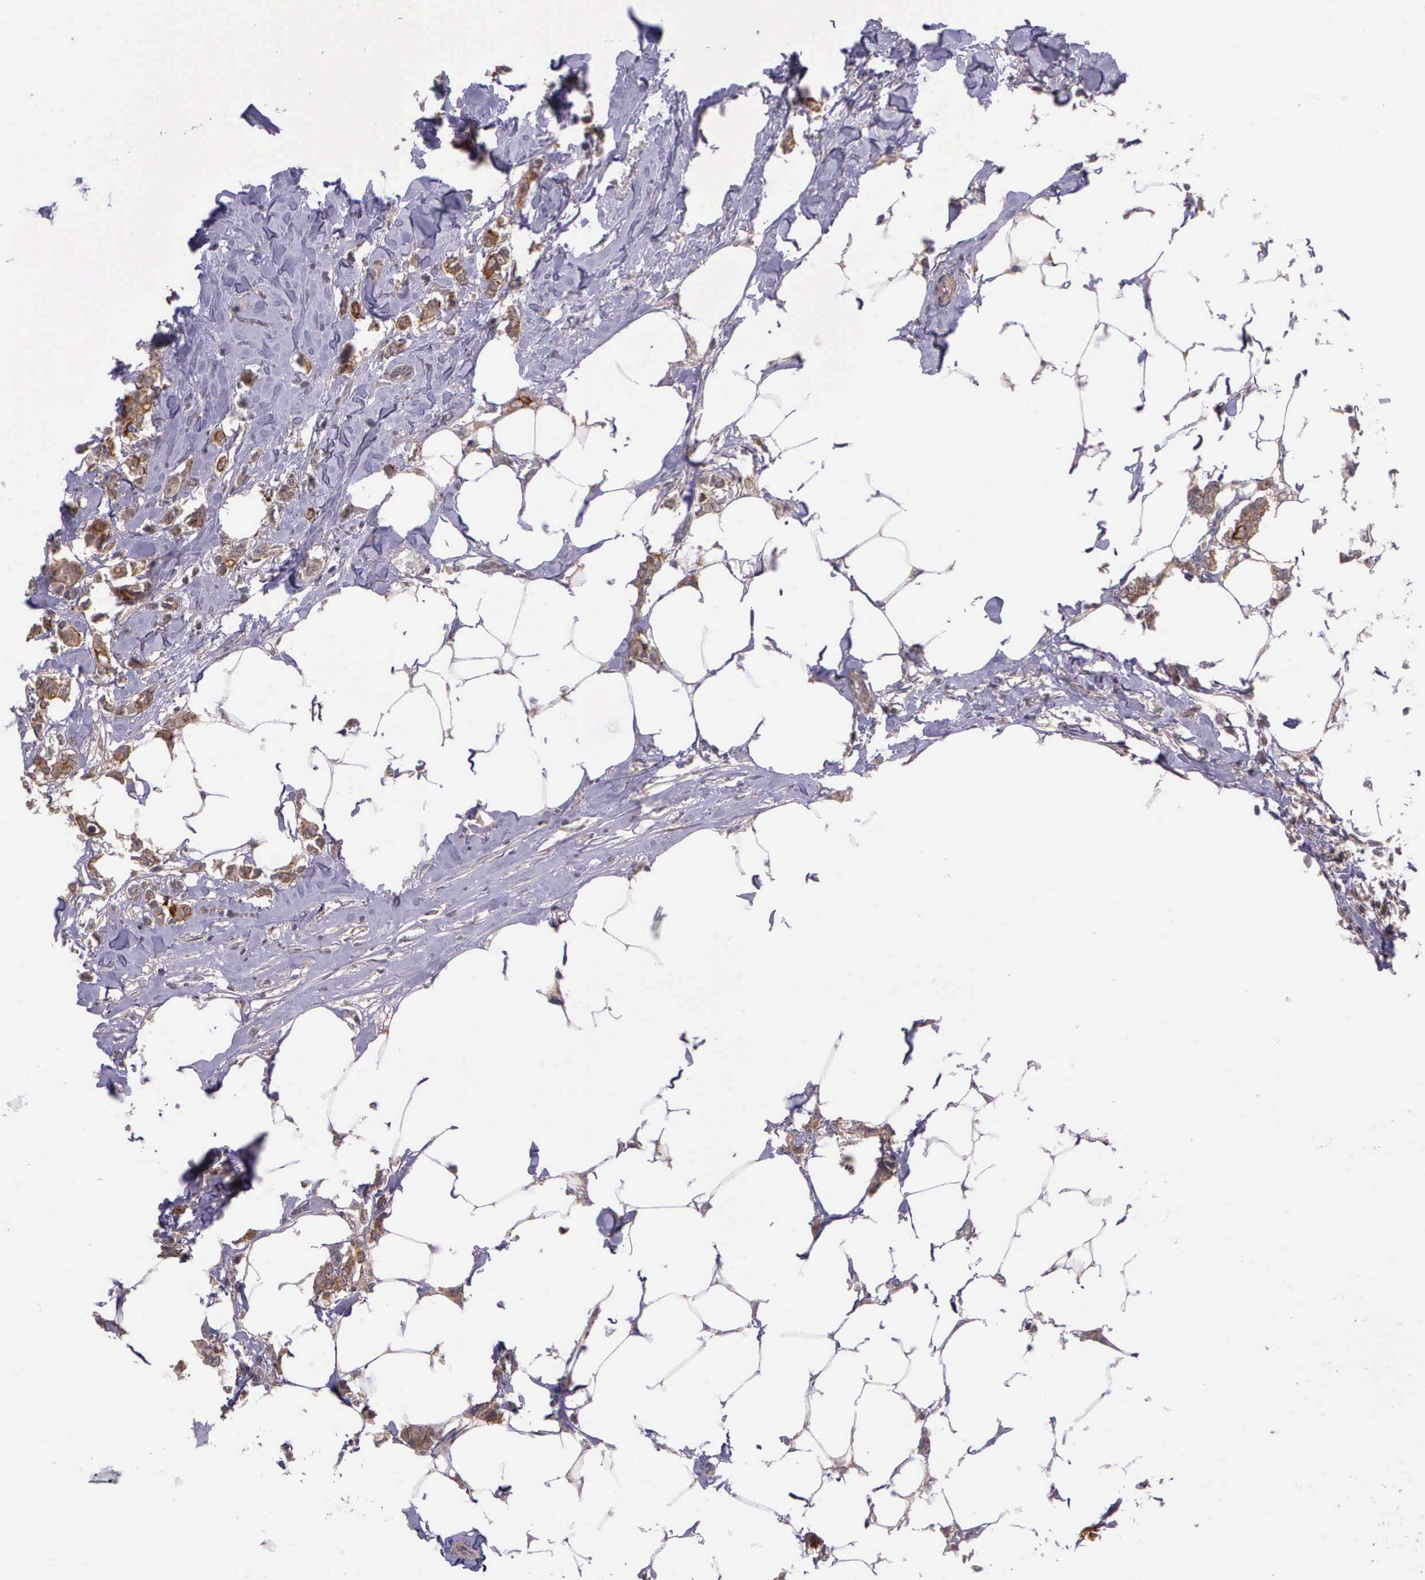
{"staining": {"intensity": "moderate", "quantity": ">75%", "location": "cytoplasmic/membranous"}, "tissue": "breast cancer", "cell_type": "Tumor cells", "image_type": "cancer", "snomed": [{"axis": "morphology", "description": "Duct carcinoma"}, {"axis": "topography", "description": "Breast"}], "caption": "This histopathology image exhibits immunohistochemistry staining of breast cancer (intraductal carcinoma), with medium moderate cytoplasmic/membranous expression in about >75% of tumor cells.", "gene": "PRICKLE3", "patient": {"sex": "female", "age": 84}}